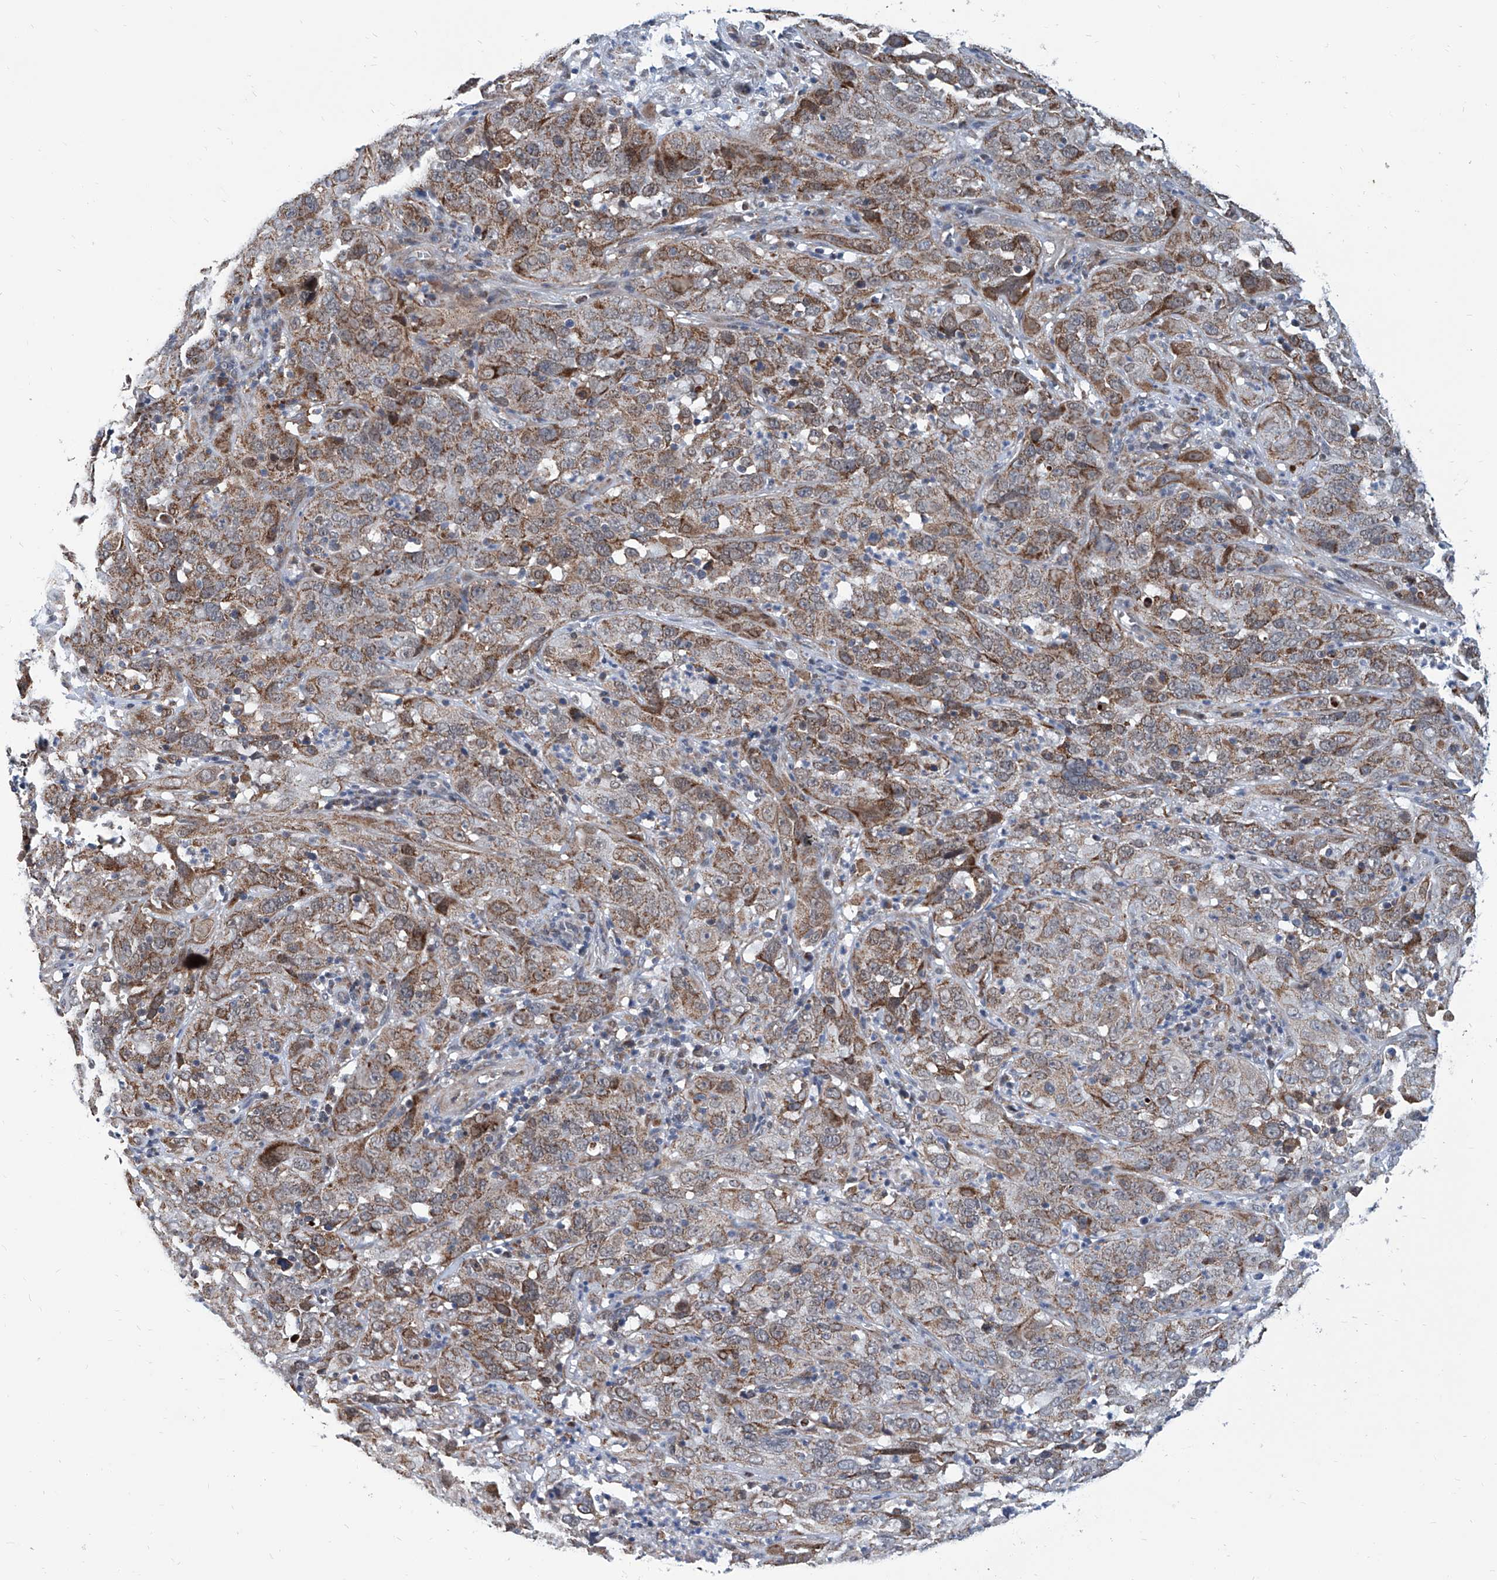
{"staining": {"intensity": "moderate", "quantity": ">75%", "location": "cytoplasmic/membranous"}, "tissue": "cervical cancer", "cell_type": "Tumor cells", "image_type": "cancer", "snomed": [{"axis": "morphology", "description": "Squamous cell carcinoma, NOS"}, {"axis": "topography", "description": "Cervix"}], "caption": "Protein staining of cervical cancer (squamous cell carcinoma) tissue displays moderate cytoplasmic/membranous staining in approximately >75% of tumor cells.", "gene": "USP48", "patient": {"sex": "female", "age": 32}}